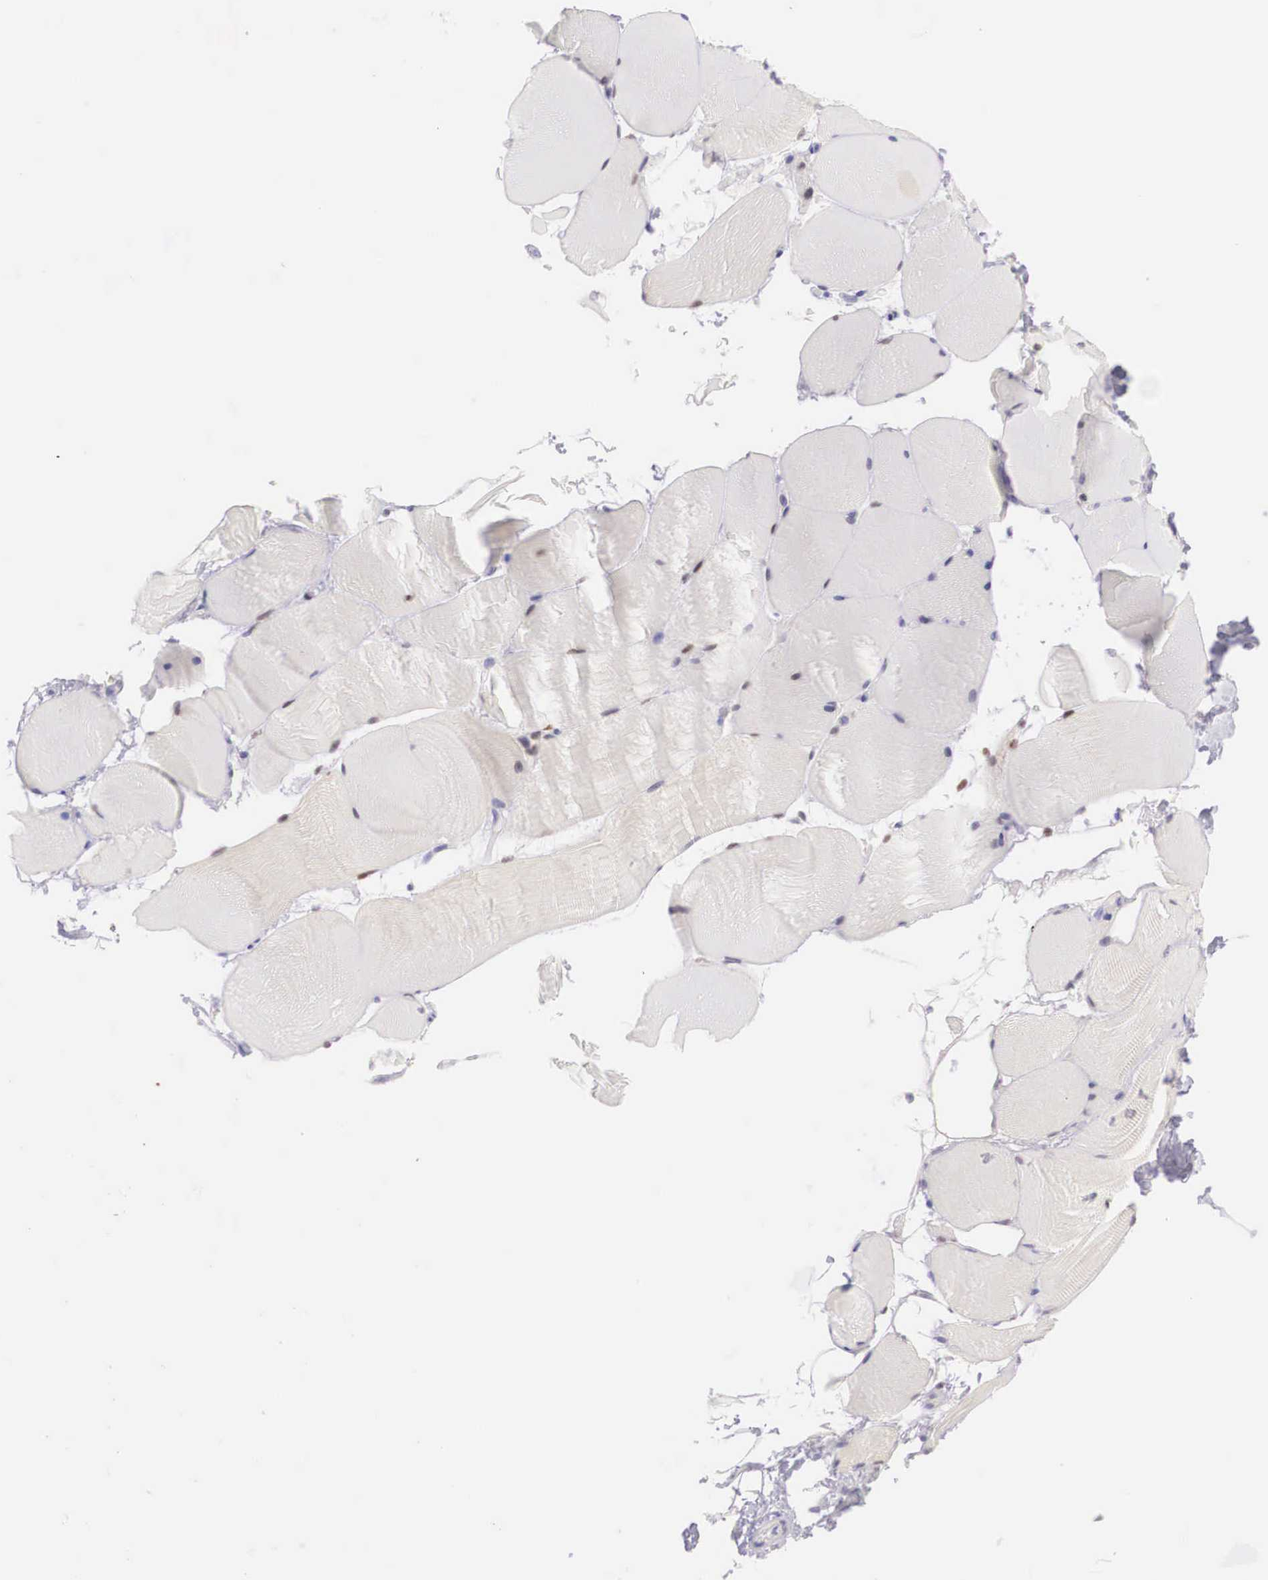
{"staining": {"intensity": "negative", "quantity": "none", "location": "none"}, "tissue": "skeletal muscle", "cell_type": "Myocytes", "image_type": "normal", "snomed": [{"axis": "morphology", "description": "Normal tissue, NOS"}, {"axis": "topography", "description": "Skeletal muscle"}, {"axis": "topography", "description": "Parathyroid gland"}], "caption": "Histopathology image shows no significant protein expression in myocytes of benign skeletal muscle.", "gene": "BCL6", "patient": {"sex": "female", "age": 37}}